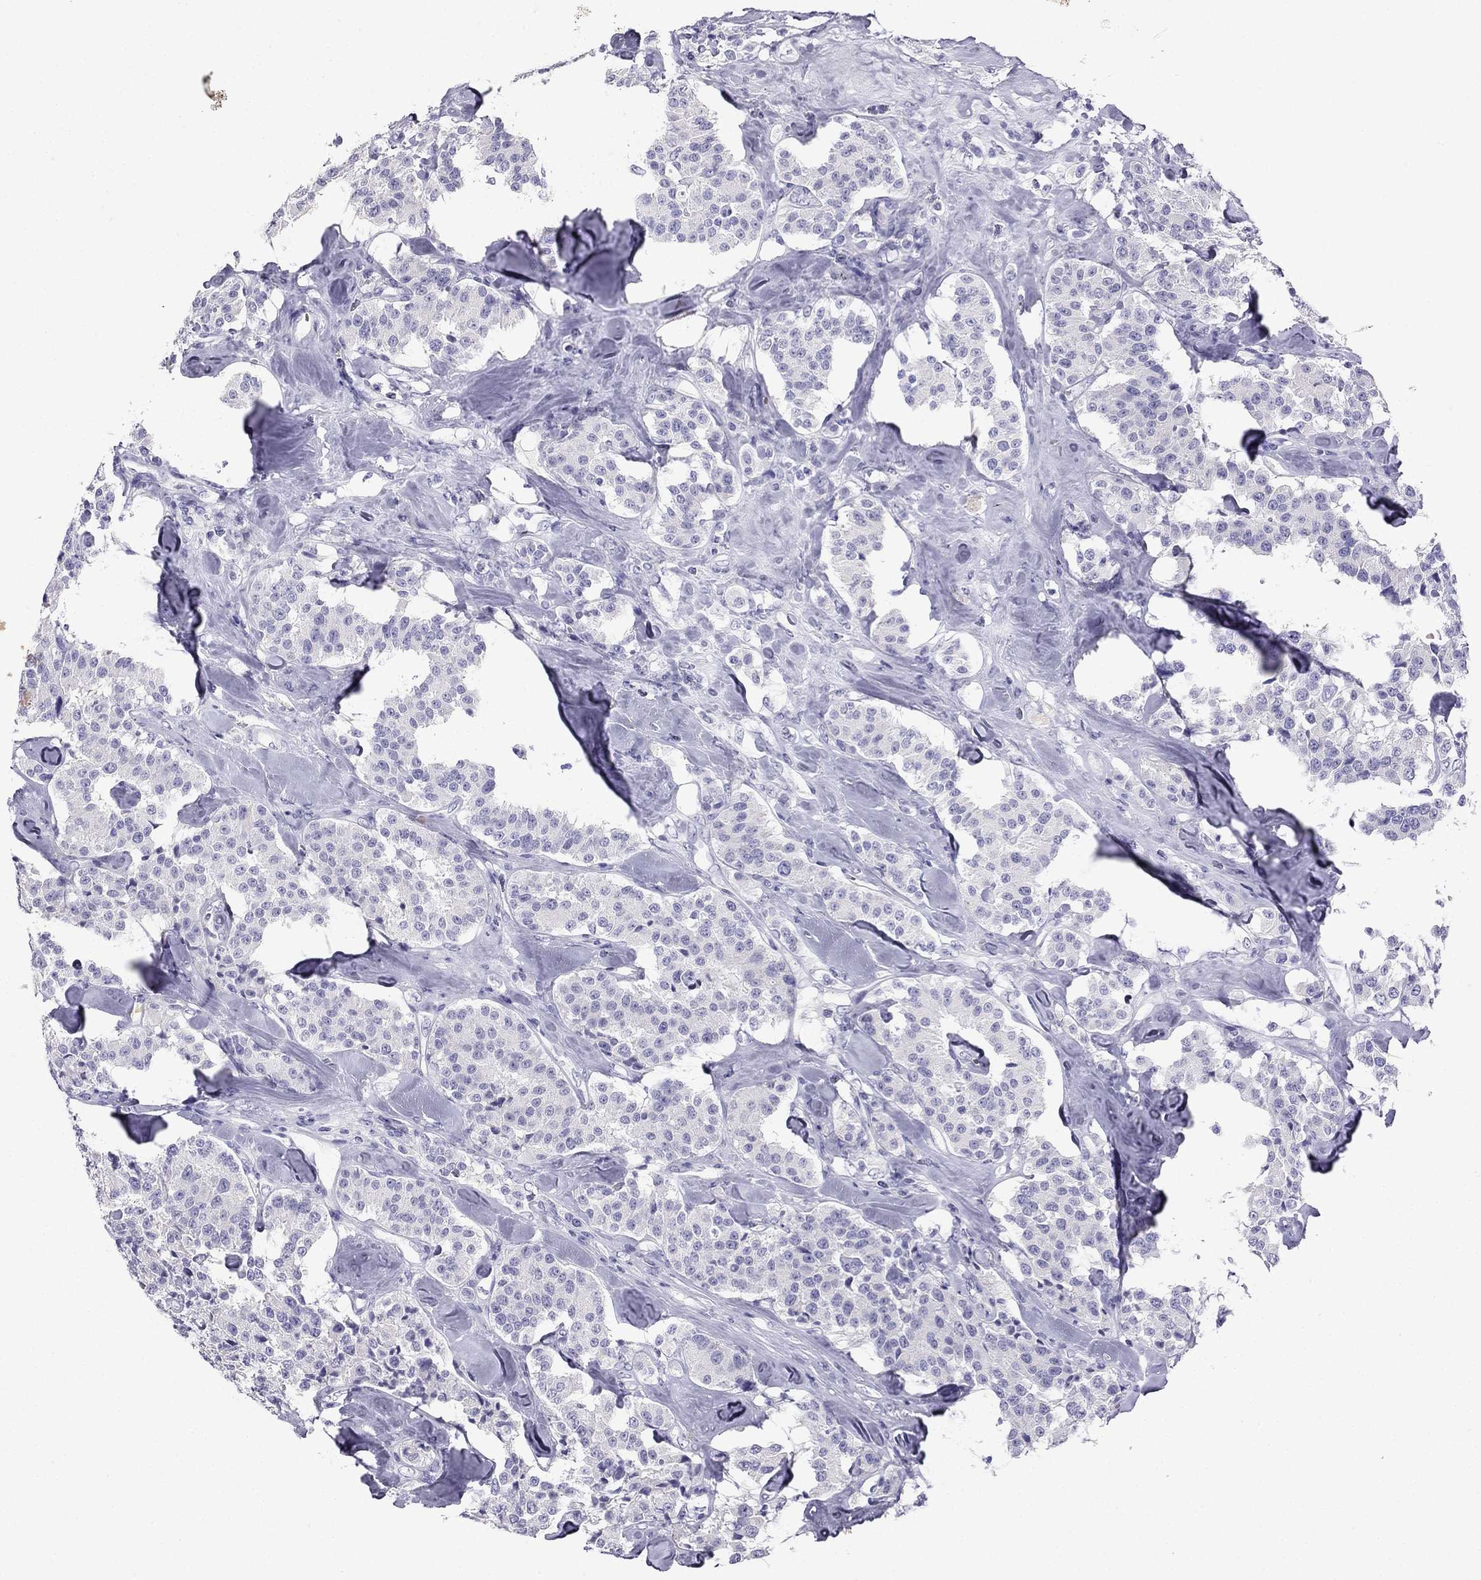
{"staining": {"intensity": "negative", "quantity": "none", "location": "none"}, "tissue": "carcinoid", "cell_type": "Tumor cells", "image_type": "cancer", "snomed": [{"axis": "morphology", "description": "Carcinoid, malignant, NOS"}, {"axis": "topography", "description": "Pancreas"}], "caption": "Human carcinoid stained for a protein using immunohistochemistry shows no positivity in tumor cells.", "gene": "NPTX1", "patient": {"sex": "male", "age": 41}}